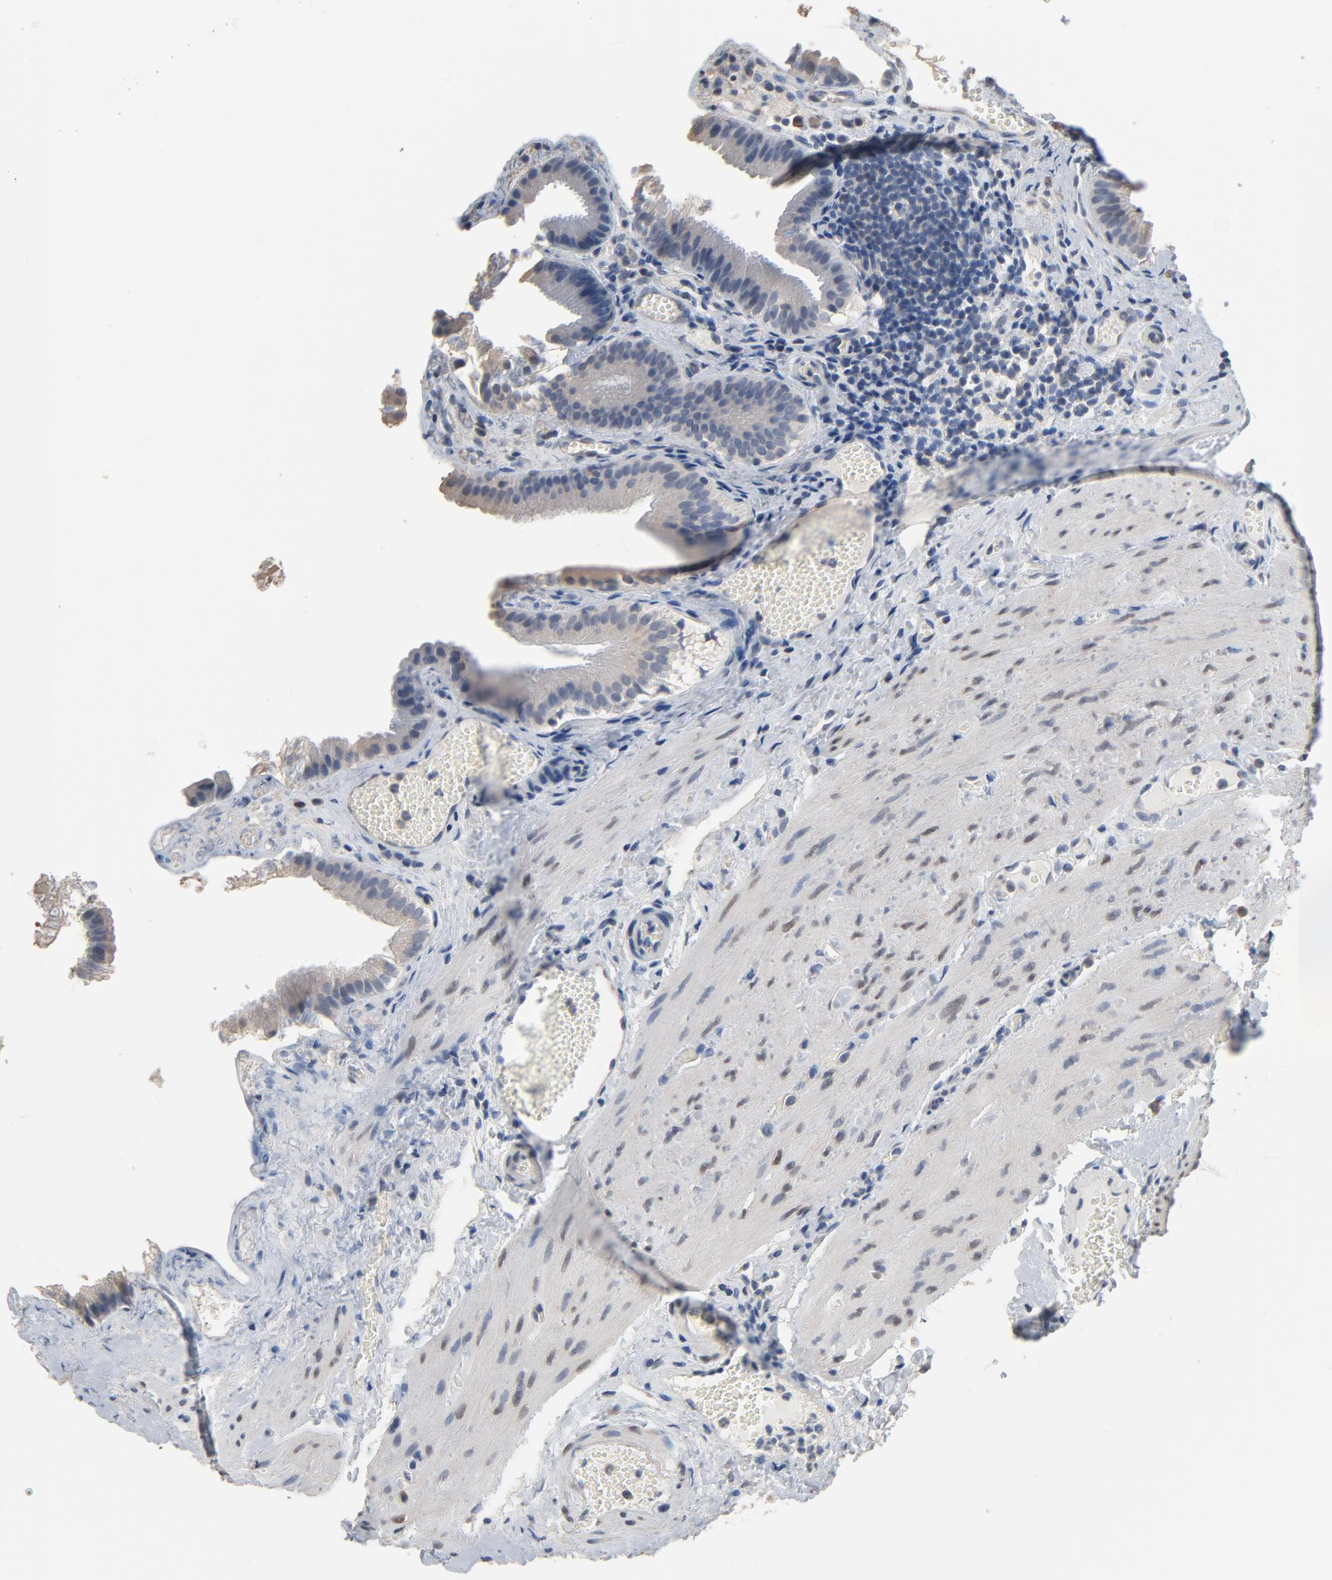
{"staining": {"intensity": "weak", "quantity": "25%-75%", "location": "cytoplasmic/membranous"}, "tissue": "gallbladder", "cell_type": "Glandular cells", "image_type": "normal", "snomed": [{"axis": "morphology", "description": "Normal tissue, NOS"}, {"axis": "topography", "description": "Gallbladder"}], "caption": "Immunohistochemistry (IHC) image of unremarkable gallbladder: human gallbladder stained using IHC shows low levels of weak protein expression localized specifically in the cytoplasmic/membranous of glandular cells, appearing as a cytoplasmic/membranous brown color.", "gene": "SOX6", "patient": {"sex": "female", "age": 24}}